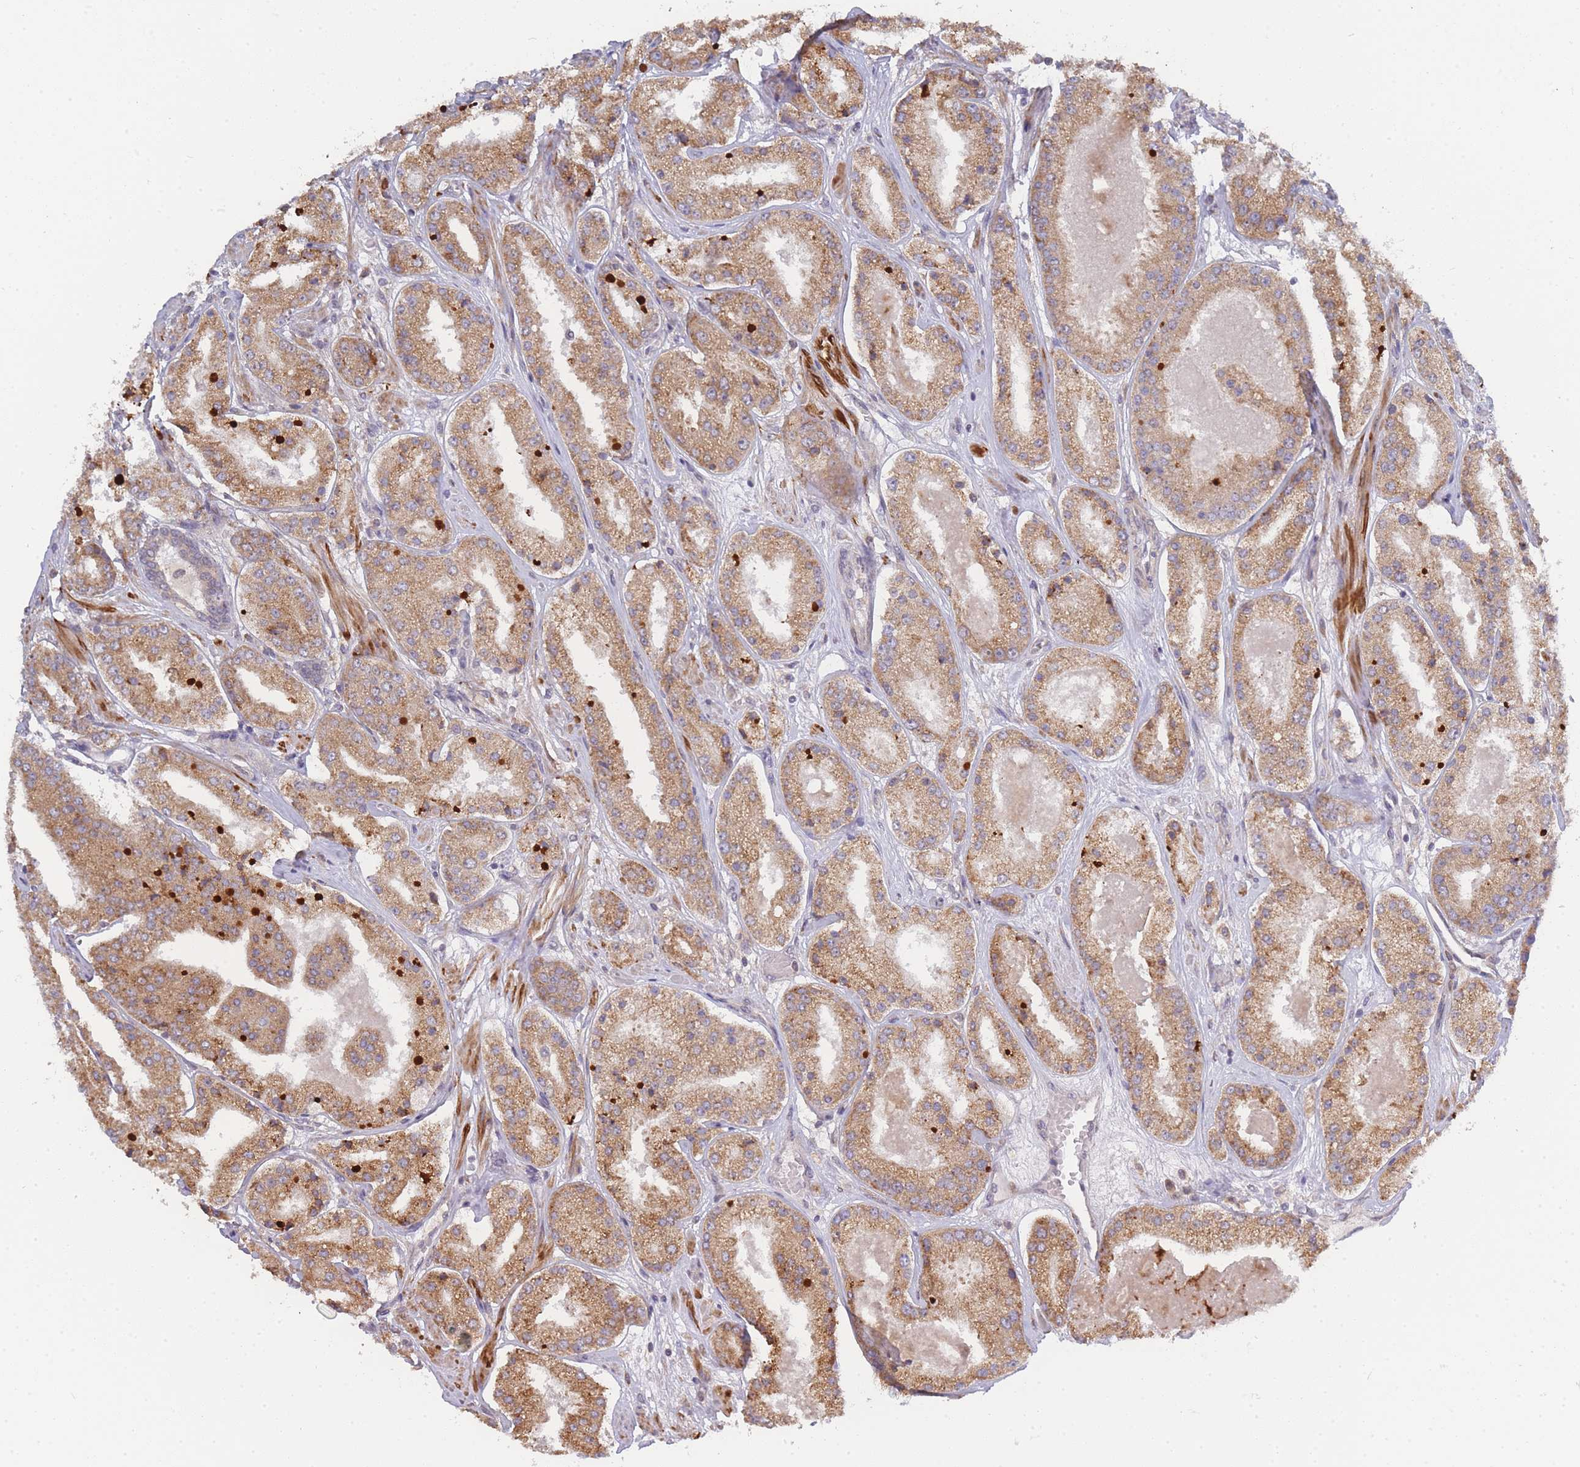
{"staining": {"intensity": "moderate", "quantity": ">75%", "location": "cytoplasmic/membranous"}, "tissue": "prostate cancer", "cell_type": "Tumor cells", "image_type": "cancer", "snomed": [{"axis": "morphology", "description": "Adenocarcinoma, High grade"}, {"axis": "topography", "description": "Prostate"}], "caption": "Prostate cancer (adenocarcinoma (high-grade)) stained for a protein exhibits moderate cytoplasmic/membranous positivity in tumor cells. Nuclei are stained in blue.", "gene": "TRIM26", "patient": {"sex": "male", "age": 63}}